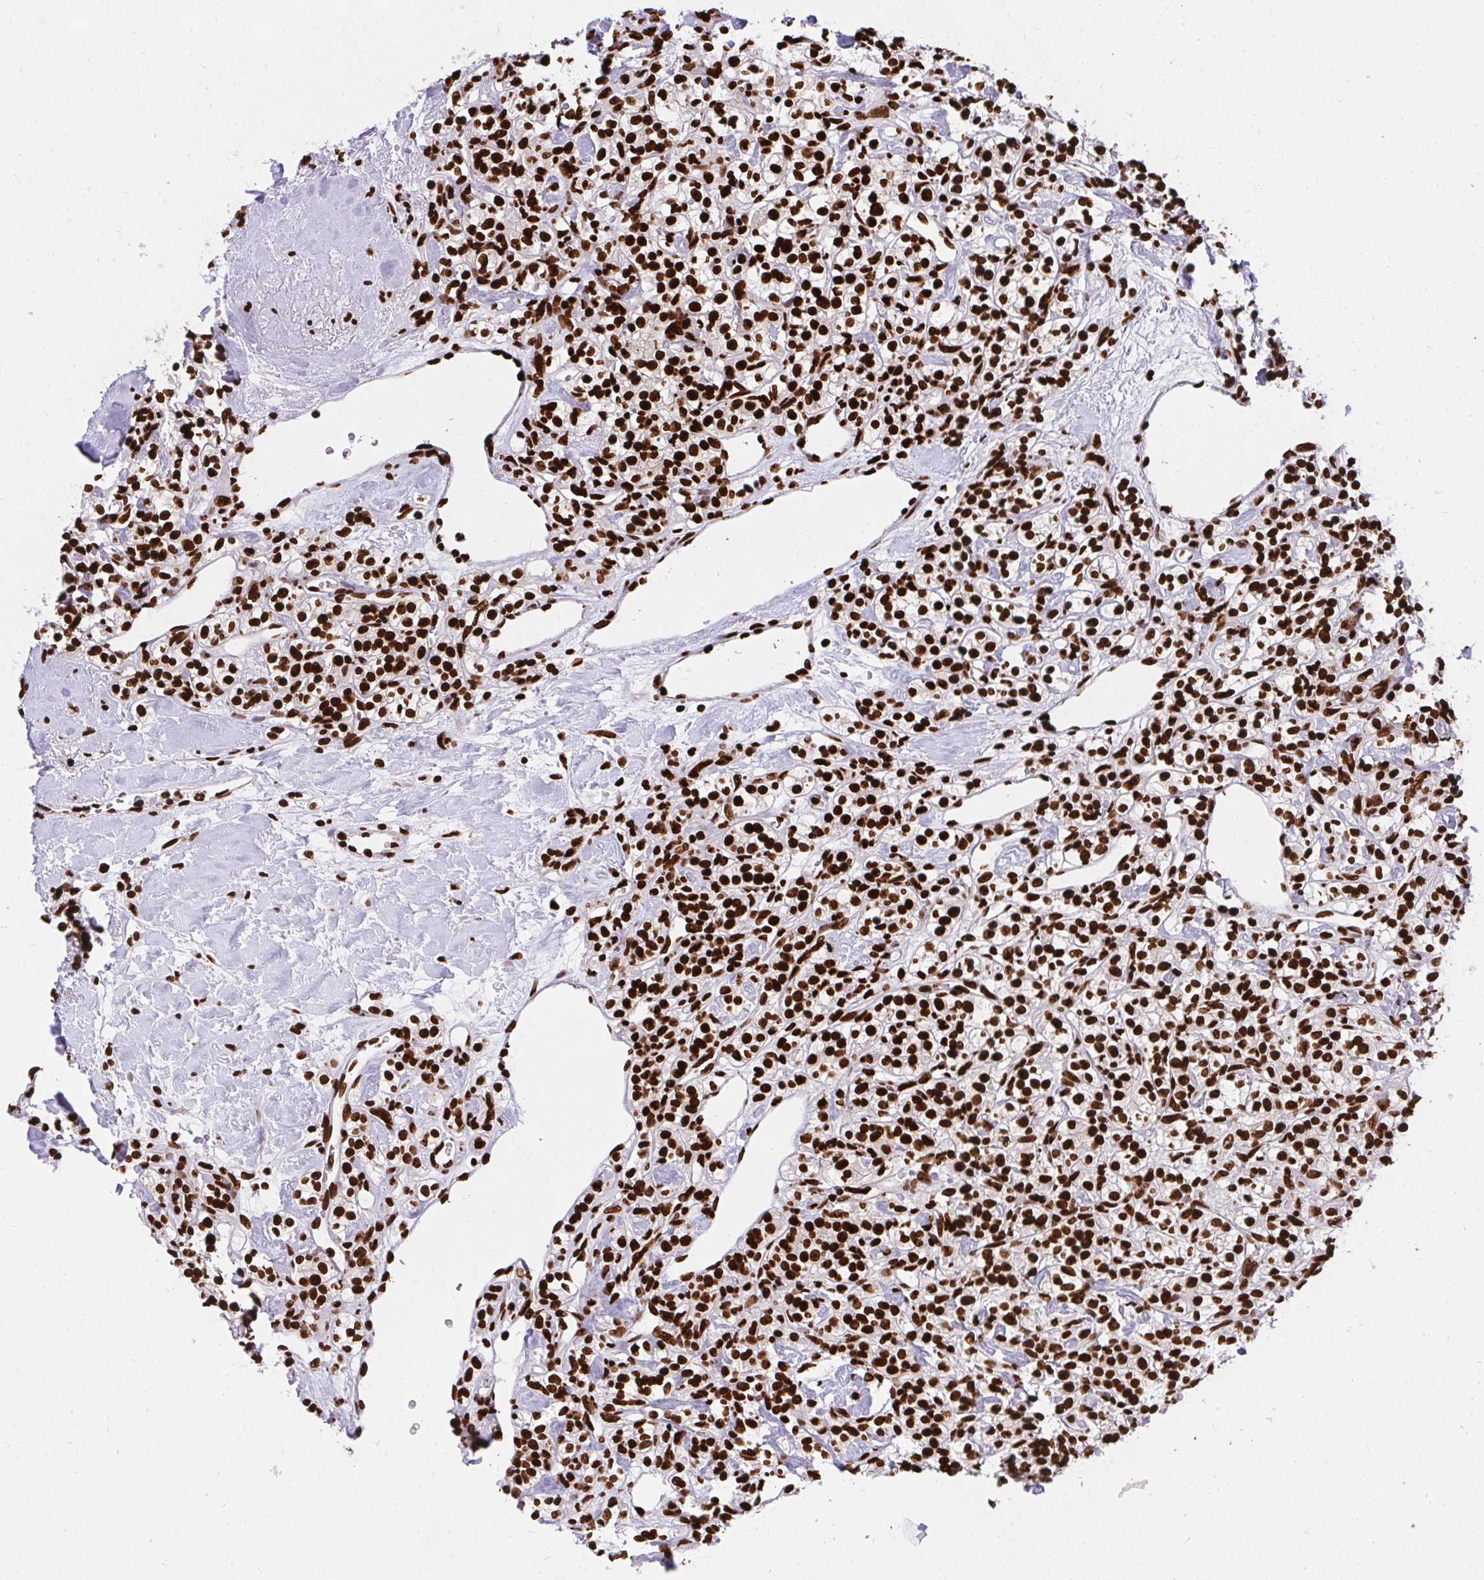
{"staining": {"intensity": "strong", "quantity": ">75%", "location": "nuclear"}, "tissue": "renal cancer", "cell_type": "Tumor cells", "image_type": "cancer", "snomed": [{"axis": "morphology", "description": "Adenocarcinoma, NOS"}, {"axis": "topography", "description": "Kidney"}], "caption": "Adenocarcinoma (renal) stained for a protein exhibits strong nuclear positivity in tumor cells.", "gene": "HNRNPL", "patient": {"sex": "male", "age": 77}}